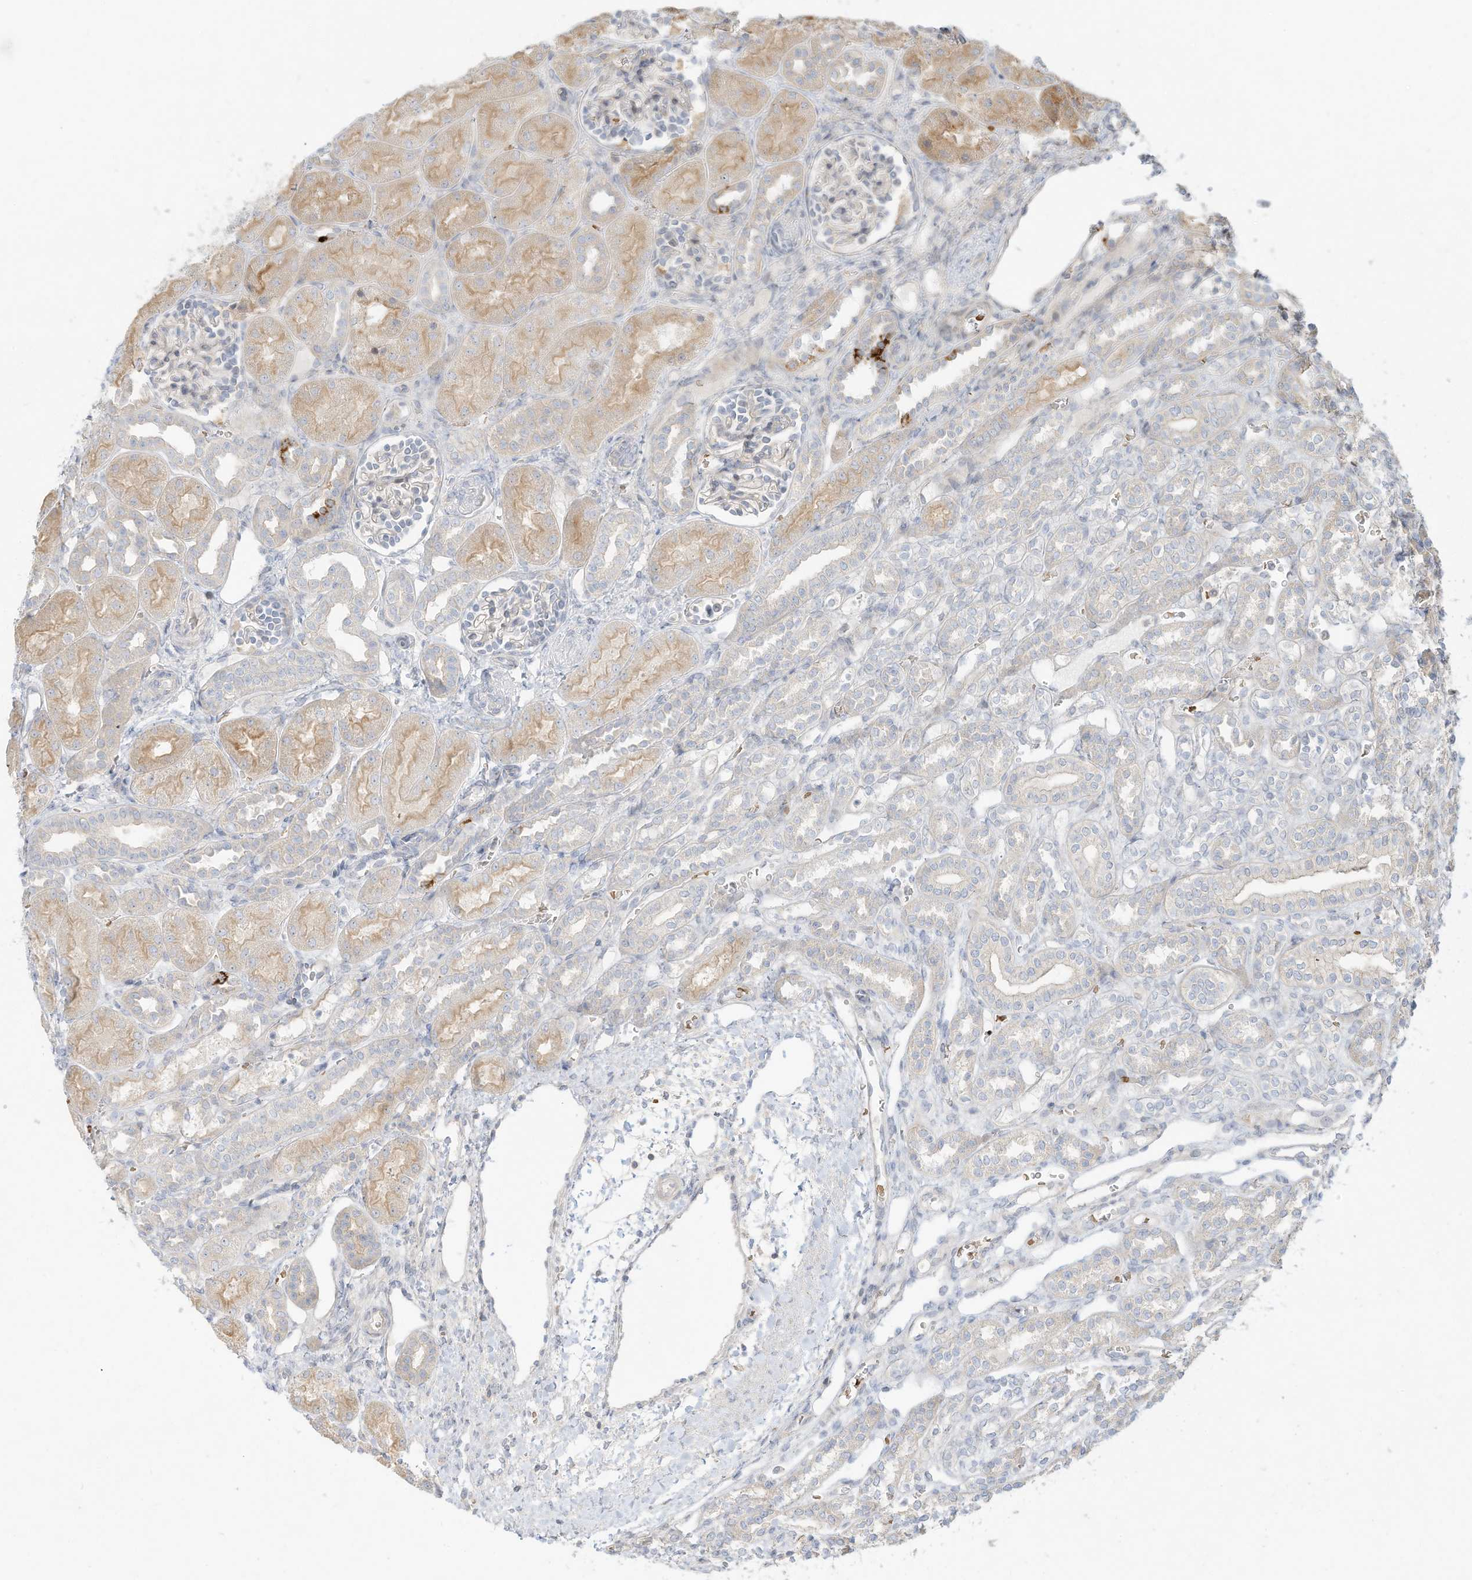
{"staining": {"intensity": "negative", "quantity": "none", "location": "none"}, "tissue": "kidney", "cell_type": "Cells in glomeruli", "image_type": "normal", "snomed": [{"axis": "morphology", "description": "Normal tissue, NOS"}, {"axis": "morphology", "description": "Neoplasm, malignant, NOS"}, {"axis": "topography", "description": "Kidney"}], "caption": "A high-resolution photomicrograph shows immunohistochemistry staining of unremarkable kidney, which shows no significant staining in cells in glomeruli.", "gene": "OFD1", "patient": {"sex": "female", "age": 1}}